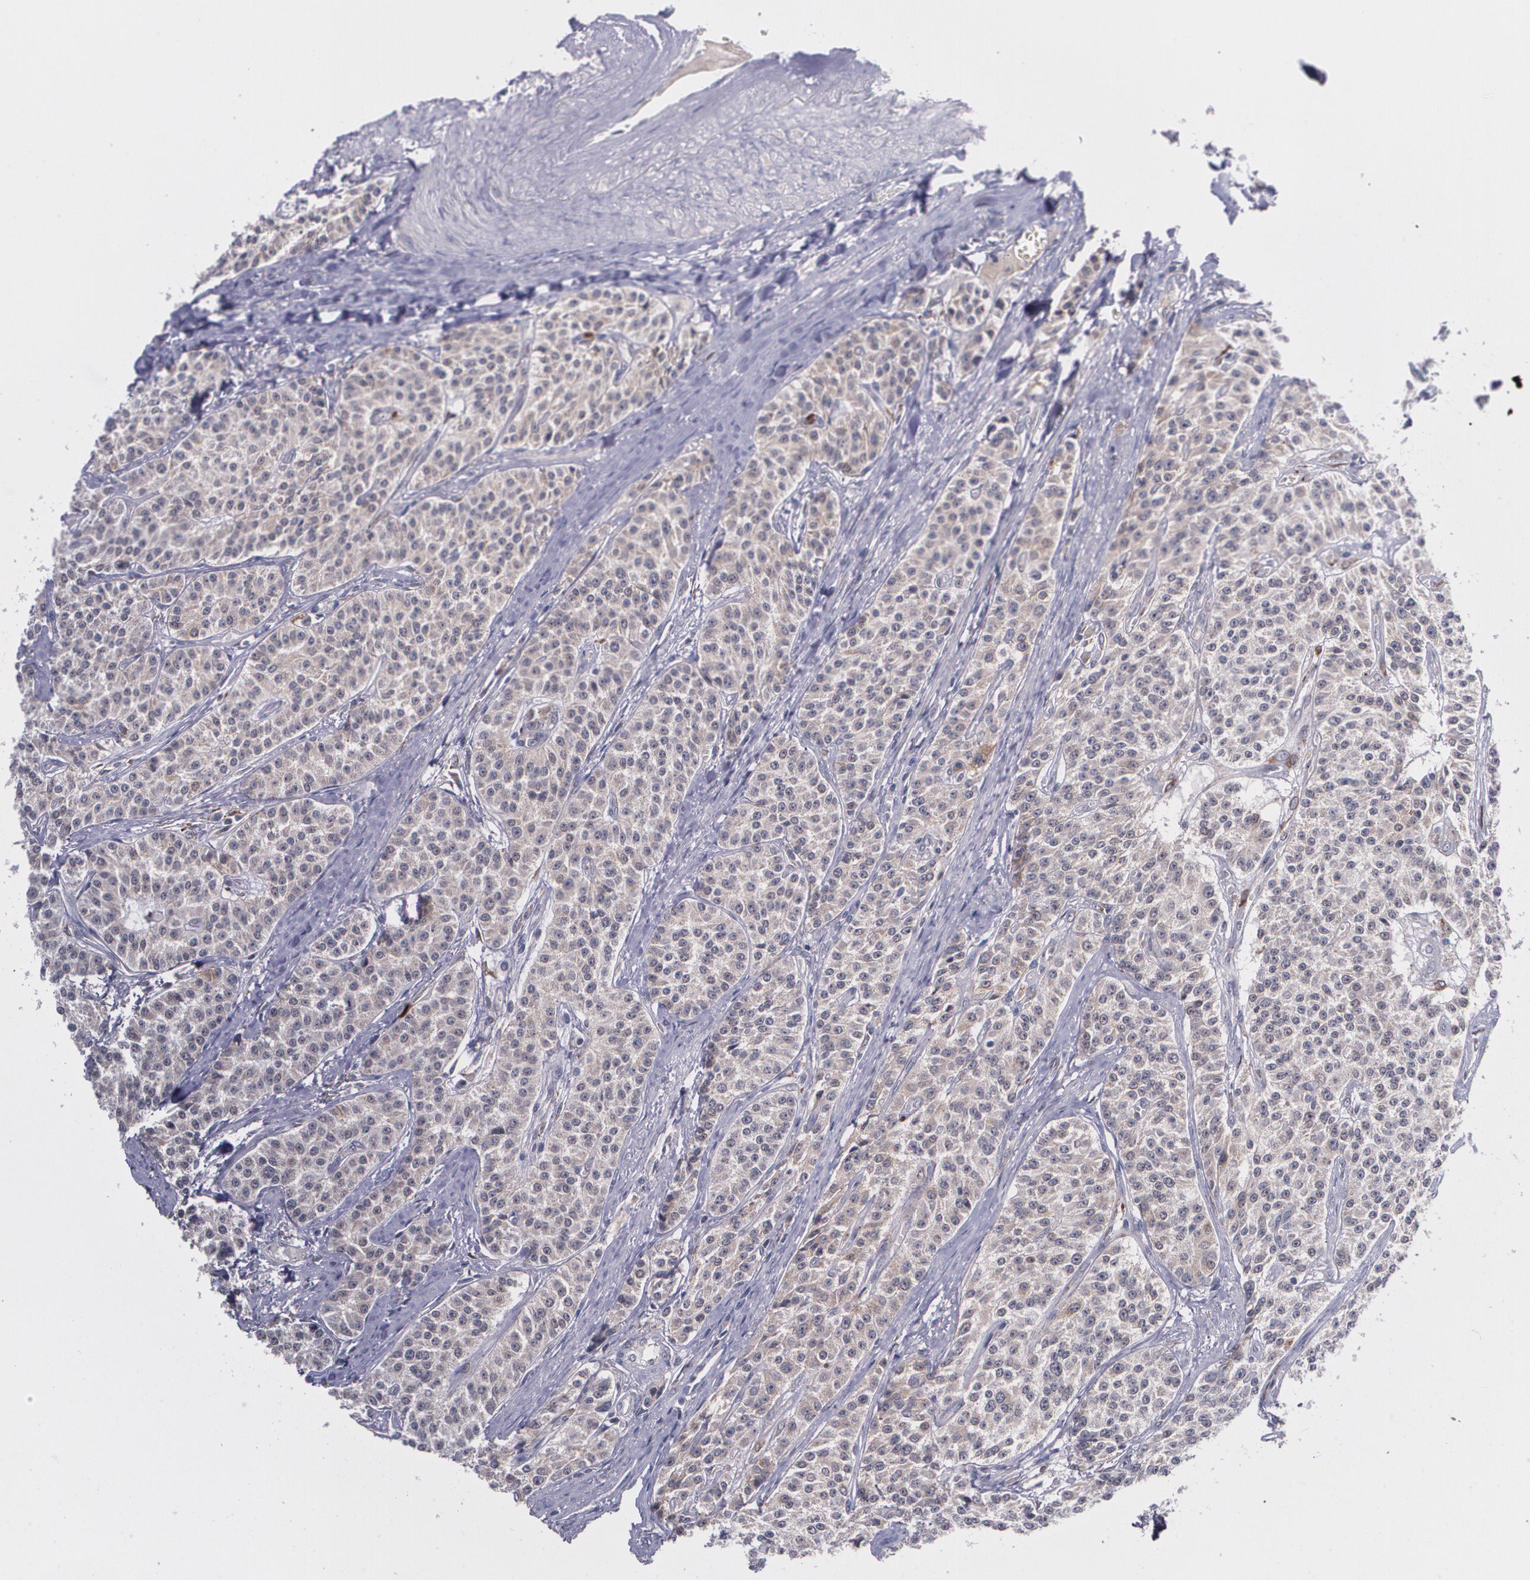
{"staining": {"intensity": "weak", "quantity": "<25%", "location": "cytoplasmic/membranous"}, "tissue": "carcinoid", "cell_type": "Tumor cells", "image_type": "cancer", "snomed": [{"axis": "morphology", "description": "Carcinoid, malignant, NOS"}, {"axis": "topography", "description": "Stomach"}], "caption": "The photomicrograph reveals no significant expression in tumor cells of malignant carcinoid.", "gene": "IFNGR2", "patient": {"sex": "female", "age": 76}}